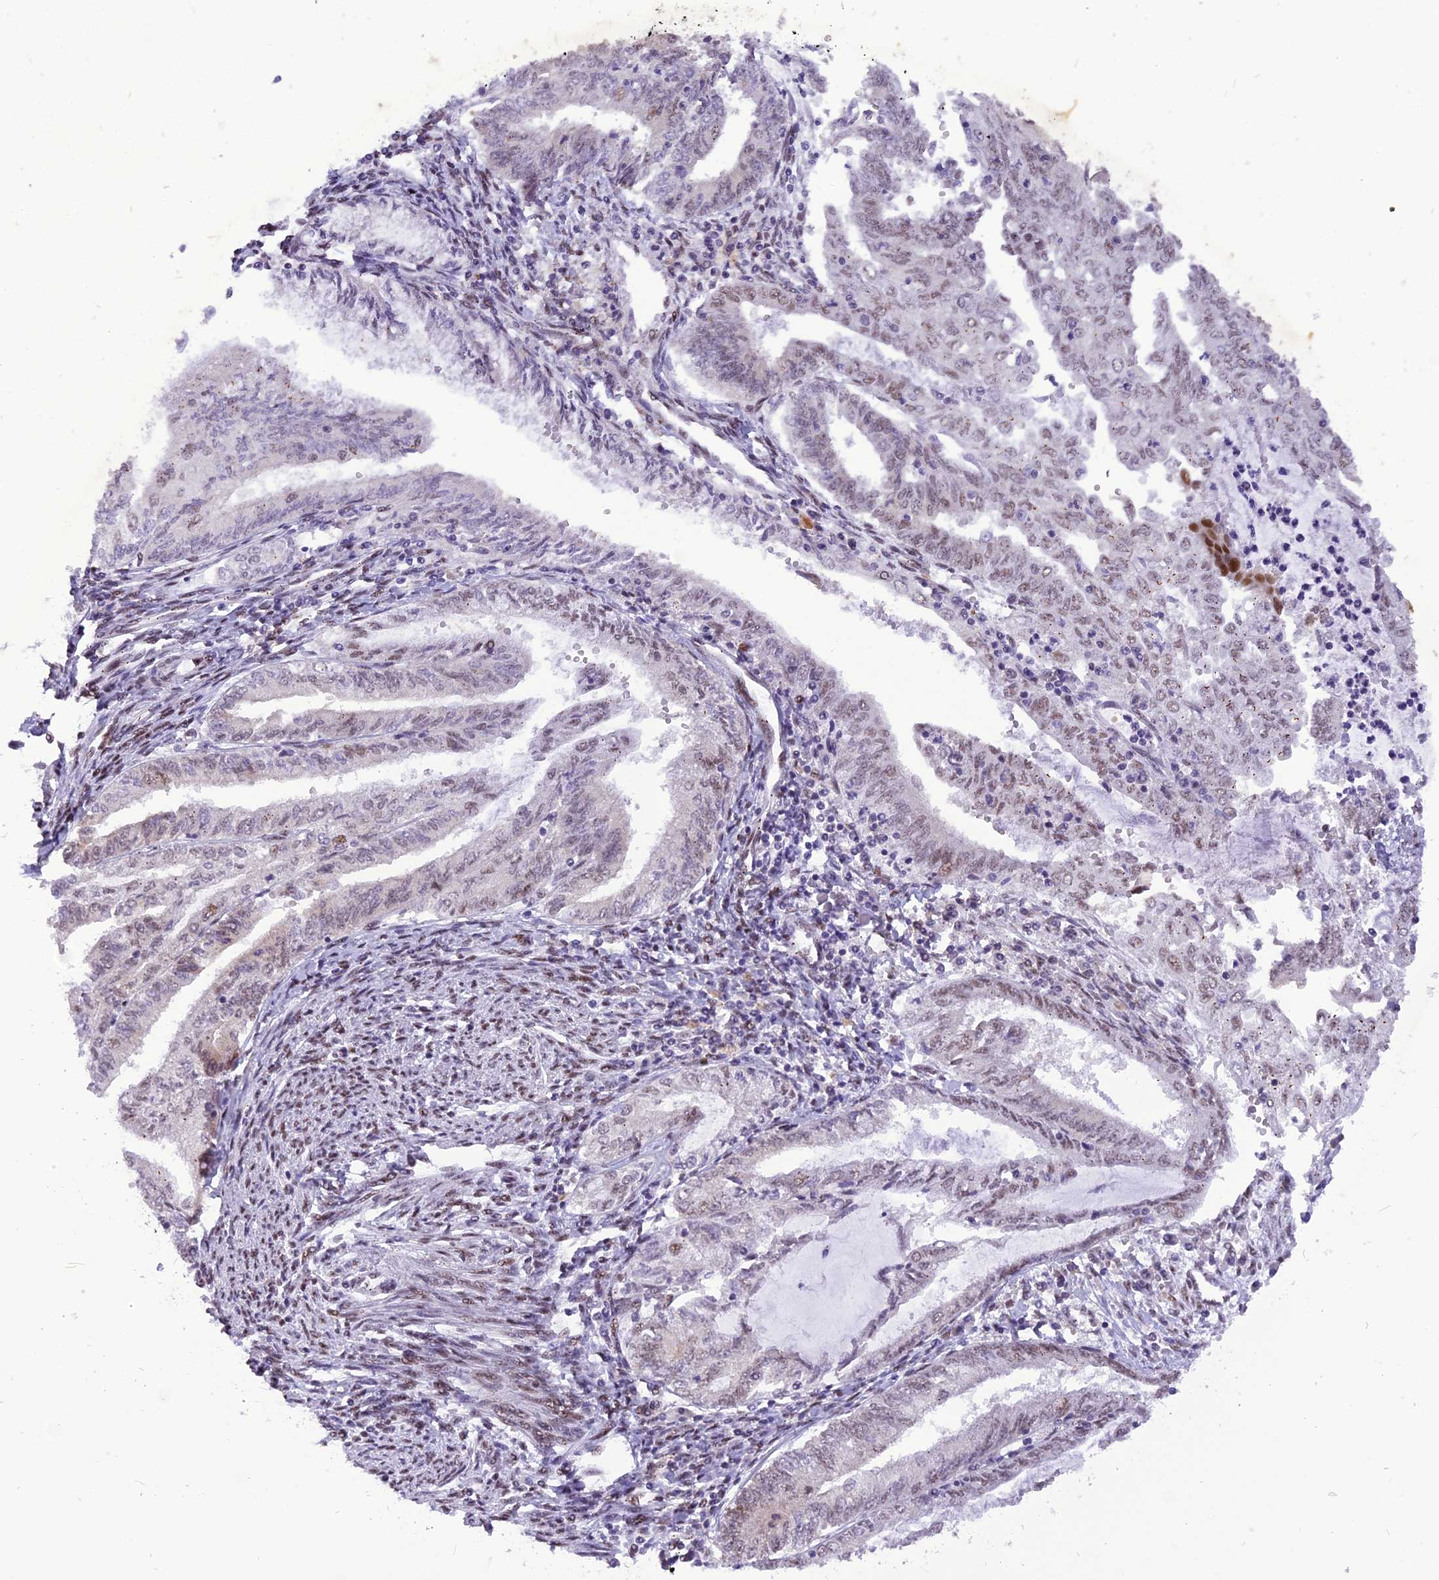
{"staining": {"intensity": "weak", "quantity": "25%-75%", "location": "nuclear"}, "tissue": "endometrial cancer", "cell_type": "Tumor cells", "image_type": "cancer", "snomed": [{"axis": "morphology", "description": "Adenocarcinoma, NOS"}, {"axis": "topography", "description": "Endometrium"}], "caption": "Weak nuclear staining for a protein is identified in about 25%-75% of tumor cells of adenocarcinoma (endometrial) using immunohistochemistry.", "gene": "IRF2BP1", "patient": {"sex": "female", "age": 66}}